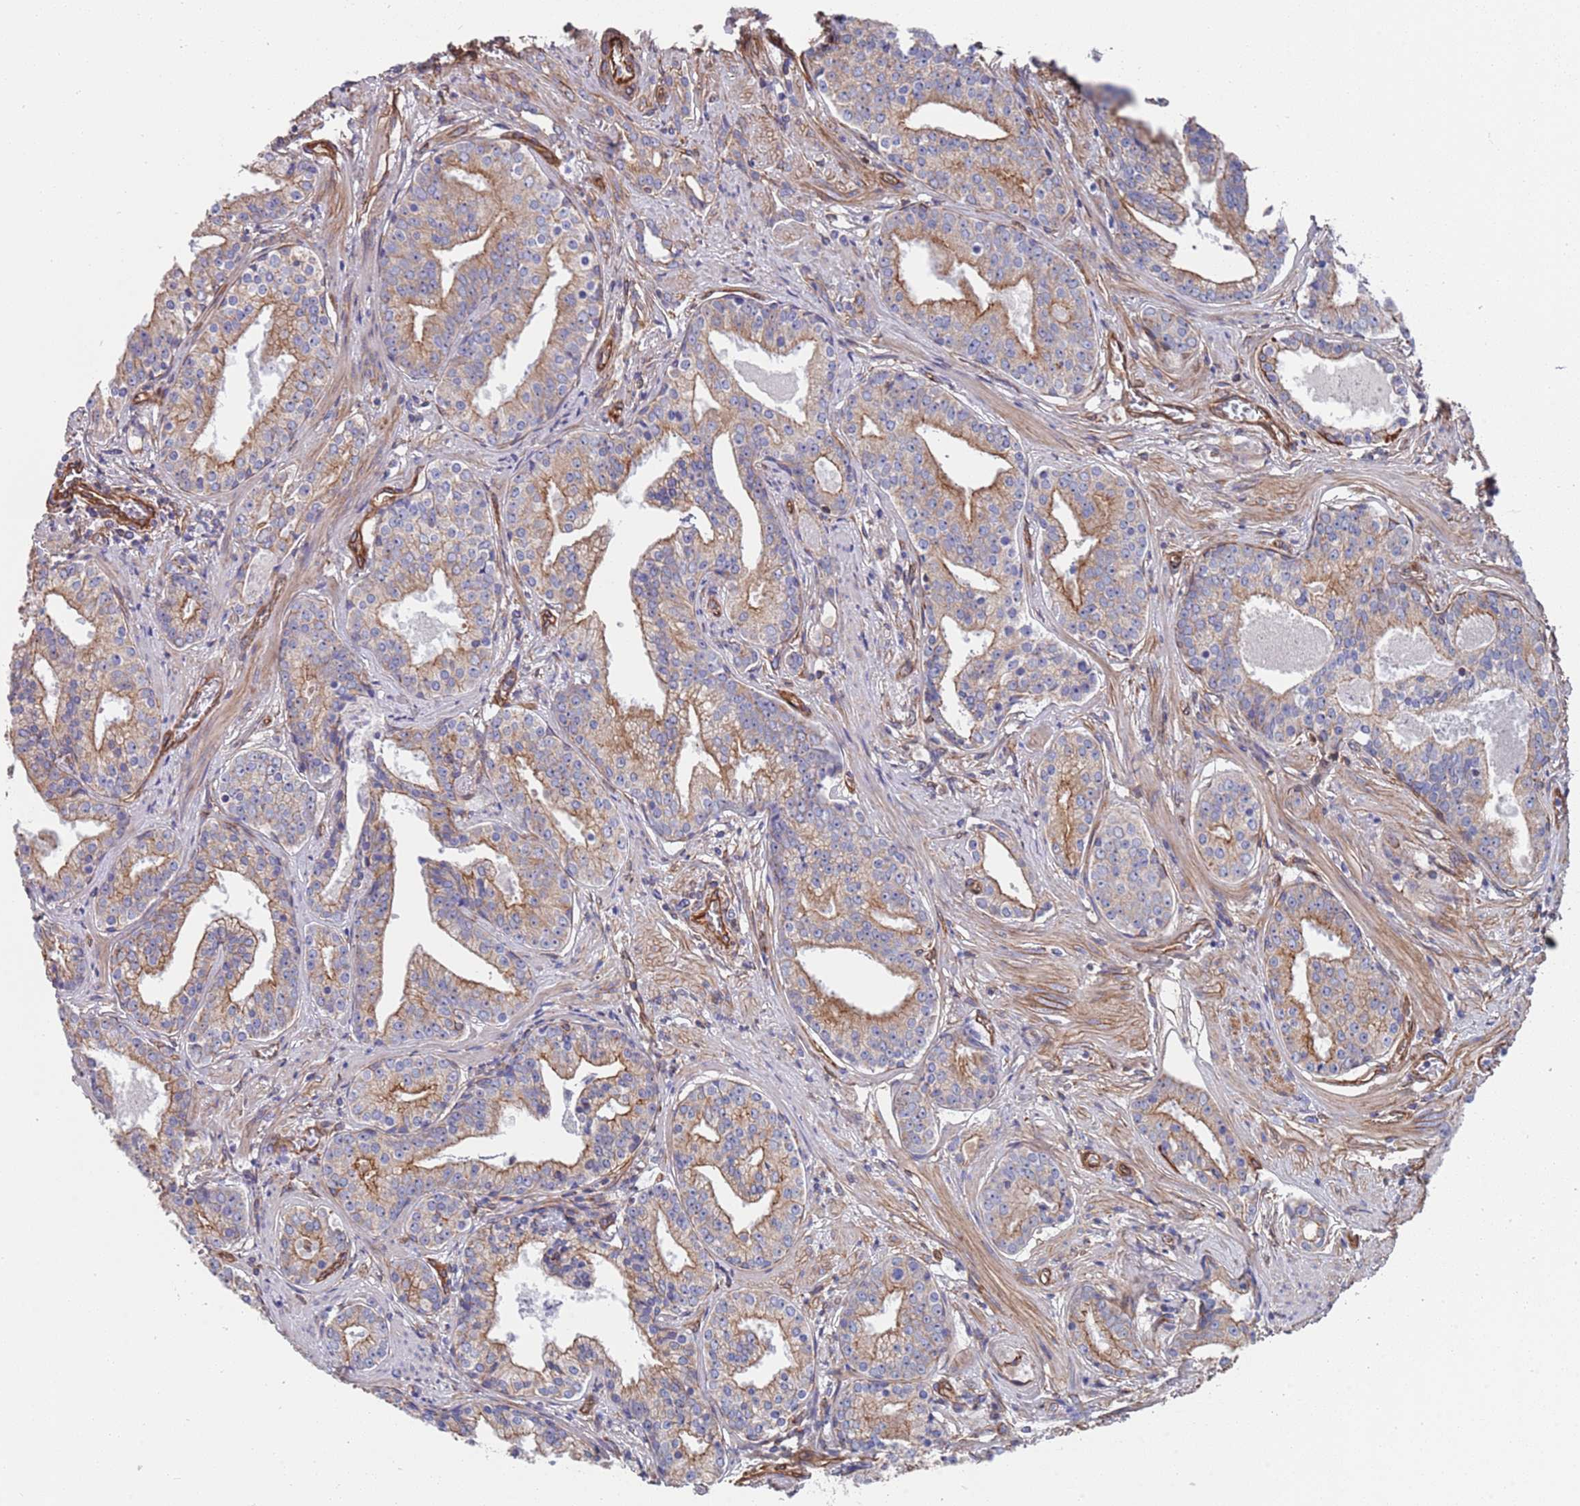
{"staining": {"intensity": "moderate", "quantity": "<25%", "location": "cytoplasmic/membranous"}, "tissue": "prostate cancer", "cell_type": "Tumor cells", "image_type": "cancer", "snomed": [{"axis": "morphology", "description": "Adenocarcinoma, High grade"}, {"axis": "topography", "description": "Prostate"}], "caption": "An immunohistochemistry (IHC) micrograph of neoplastic tissue is shown. Protein staining in brown labels moderate cytoplasmic/membranous positivity in prostate adenocarcinoma (high-grade) within tumor cells. Immunohistochemistry (ihc) stains the protein of interest in brown and the nuclei are stained blue.", "gene": "JAKMIP2", "patient": {"sex": "male", "age": 58}}